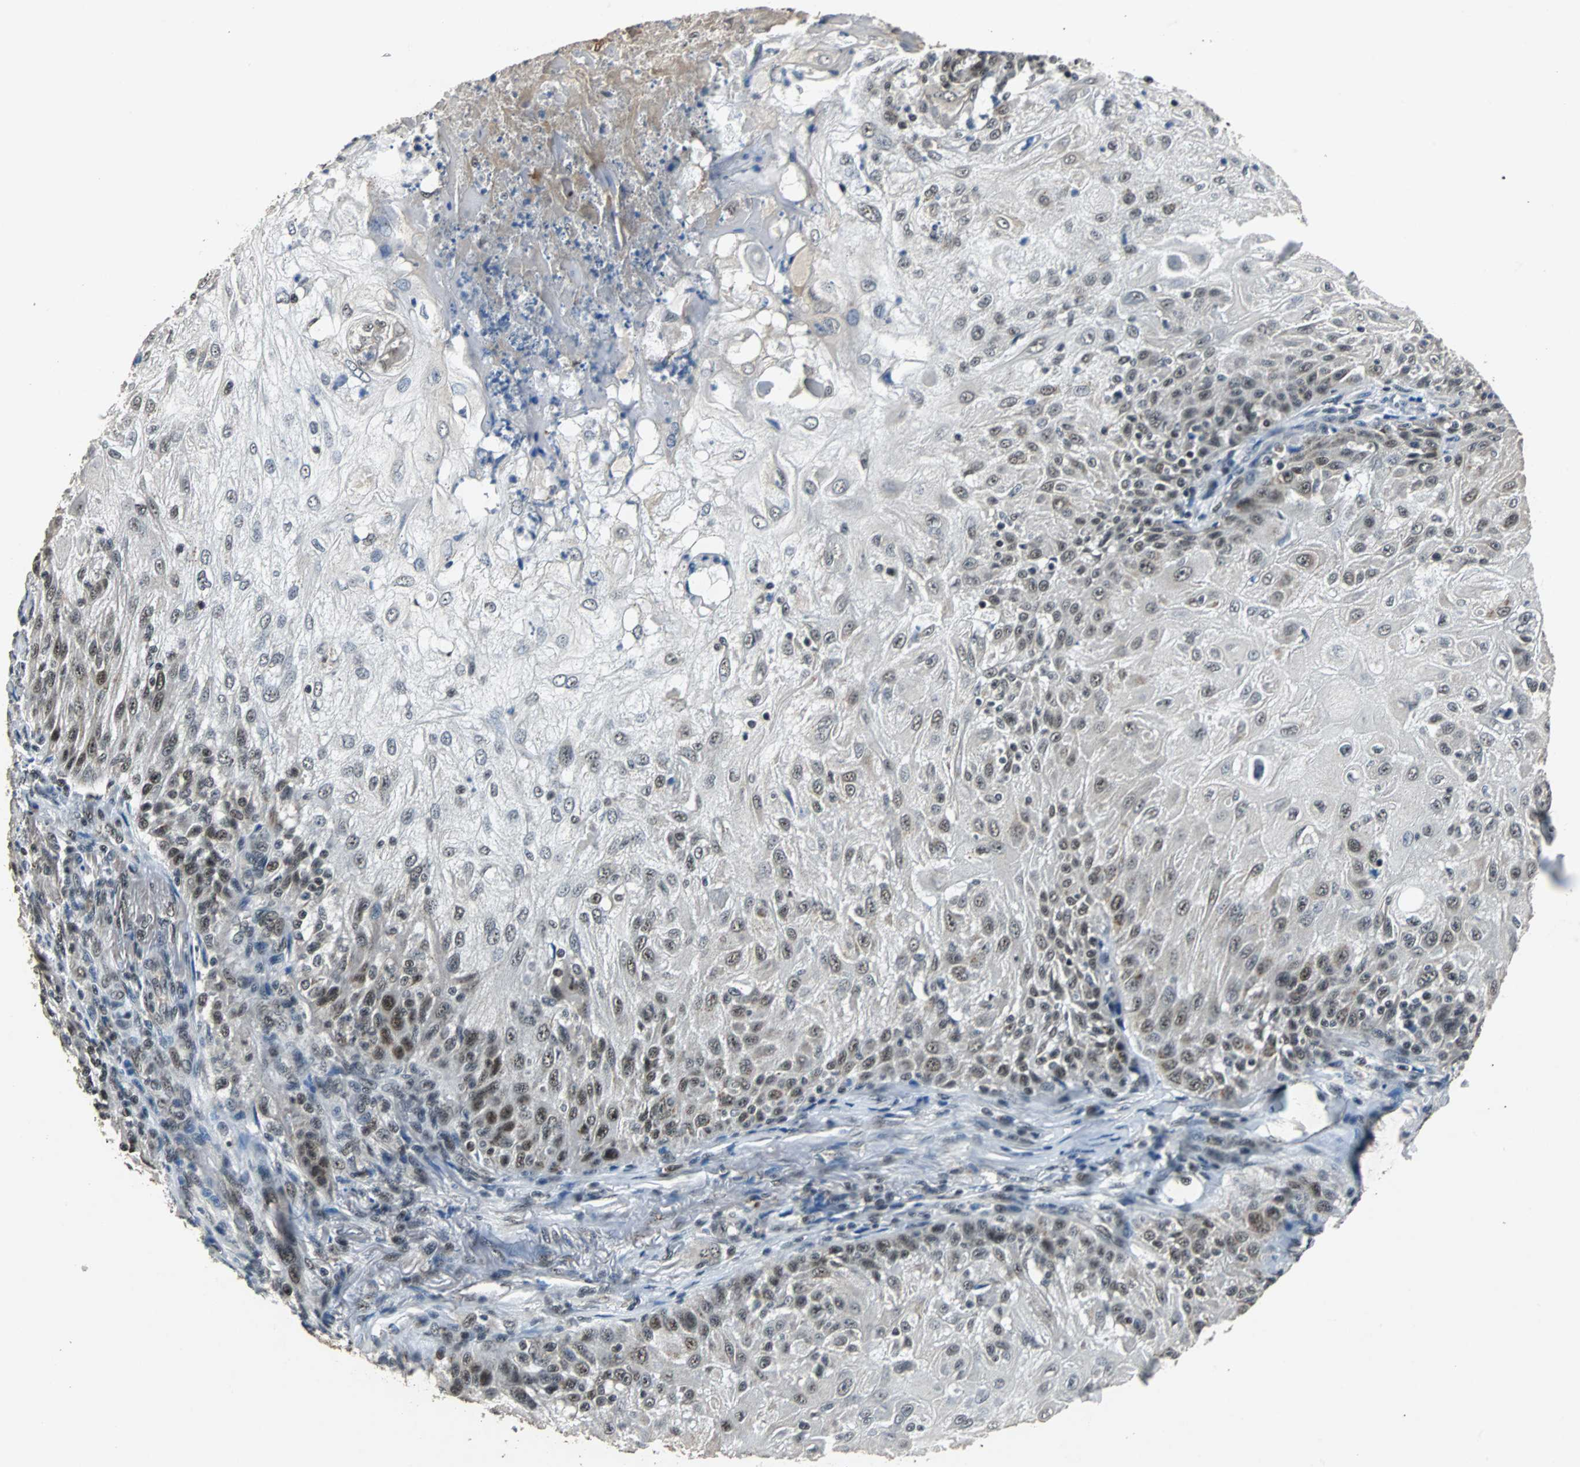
{"staining": {"intensity": "moderate", "quantity": "<25%", "location": "nuclear"}, "tissue": "skin cancer", "cell_type": "Tumor cells", "image_type": "cancer", "snomed": [{"axis": "morphology", "description": "Normal tissue, NOS"}, {"axis": "morphology", "description": "Squamous cell carcinoma, NOS"}, {"axis": "topography", "description": "Skin"}], "caption": "Skin cancer (squamous cell carcinoma) tissue reveals moderate nuclear staining in approximately <25% of tumor cells, visualized by immunohistochemistry.", "gene": "USP28", "patient": {"sex": "female", "age": 83}}